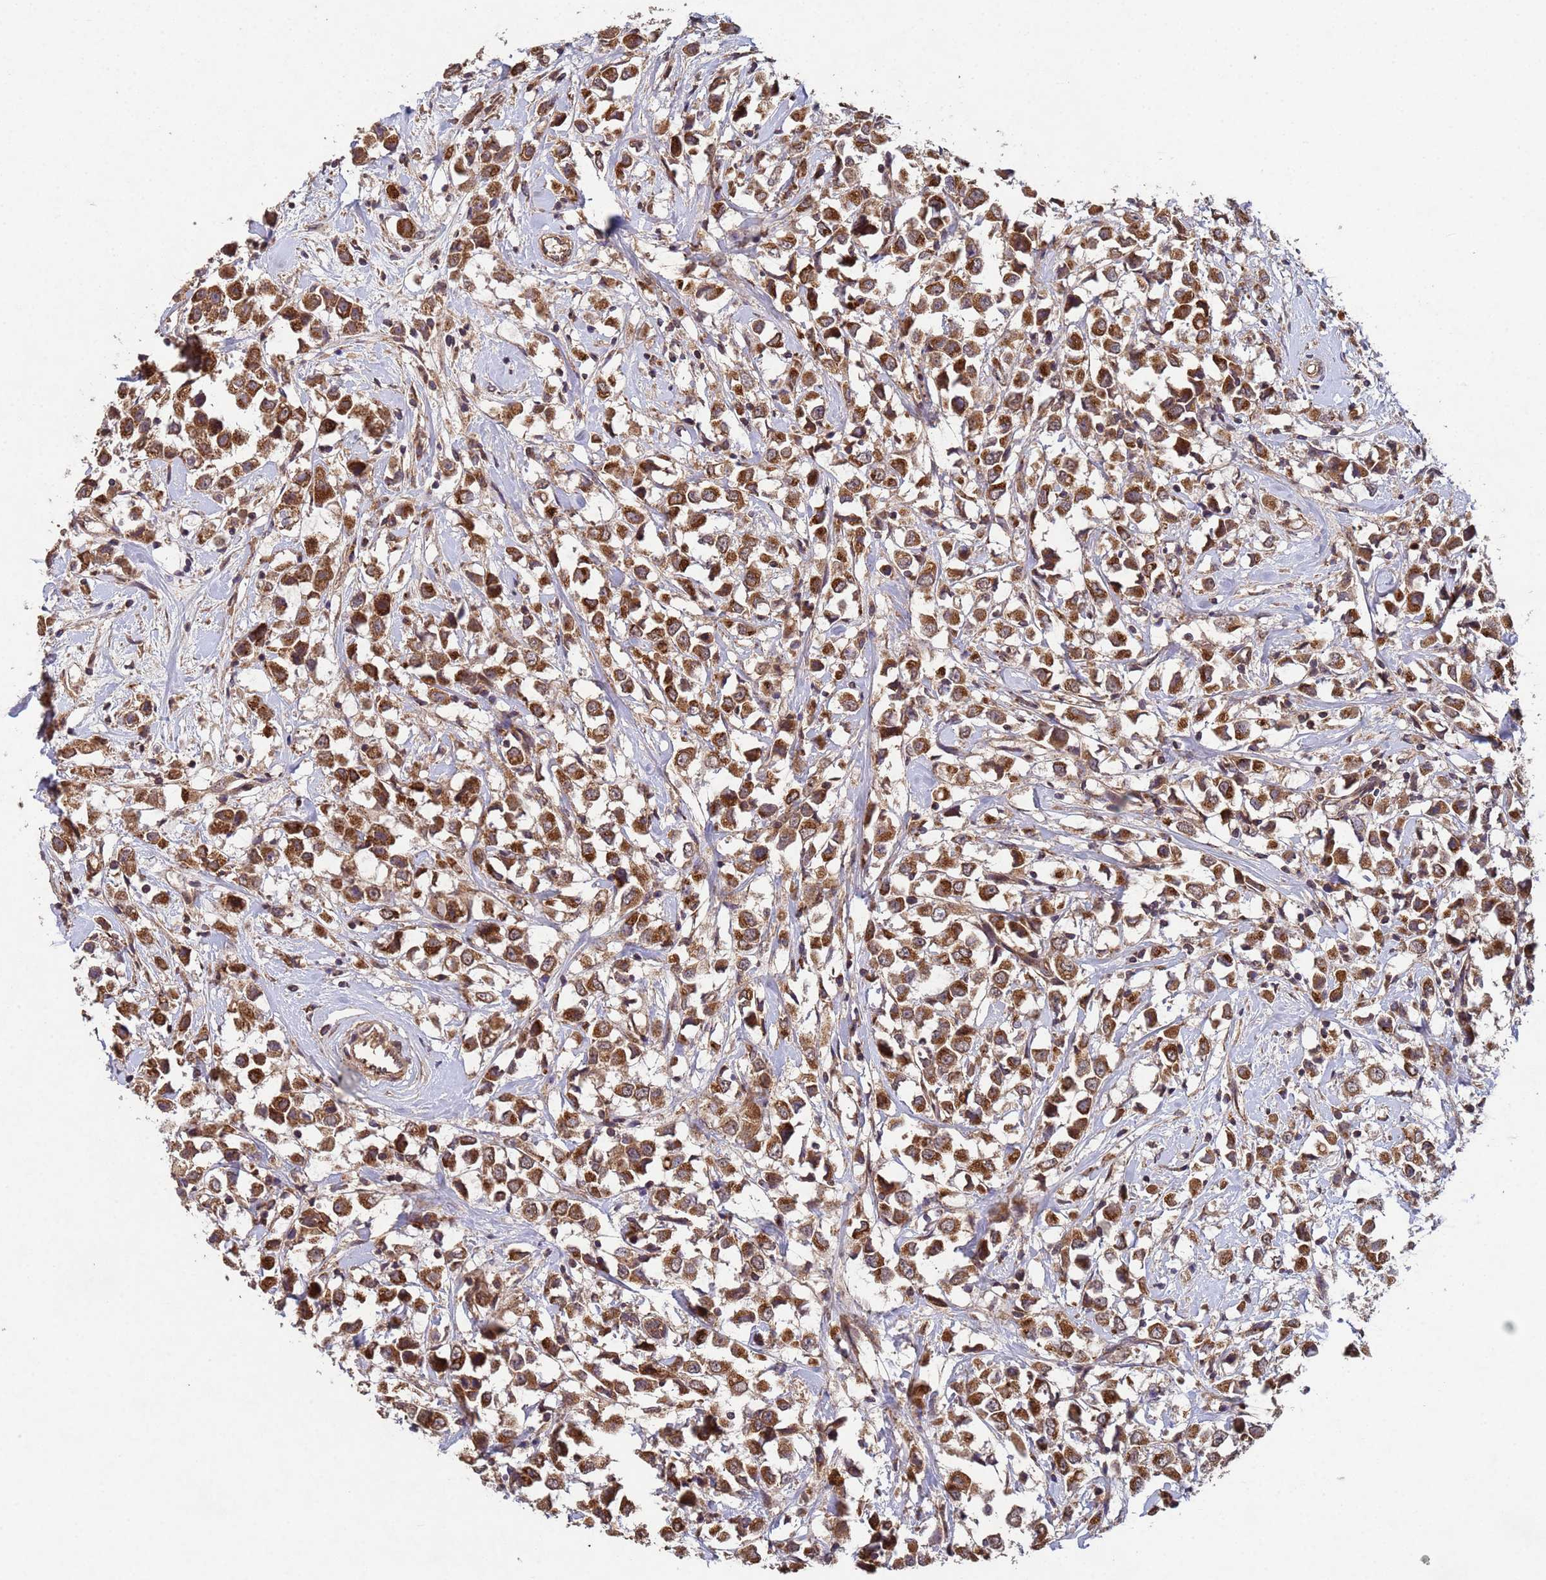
{"staining": {"intensity": "strong", "quantity": ">75%", "location": "cytoplasmic/membranous"}, "tissue": "breast cancer", "cell_type": "Tumor cells", "image_type": "cancer", "snomed": [{"axis": "morphology", "description": "Duct carcinoma"}, {"axis": "topography", "description": "Breast"}], "caption": "Breast infiltrating ductal carcinoma was stained to show a protein in brown. There is high levels of strong cytoplasmic/membranous positivity in about >75% of tumor cells. Nuclei are stained in blue.", "gene": "FASTKD1", "patient": {"sex": "female", "age": 61}}